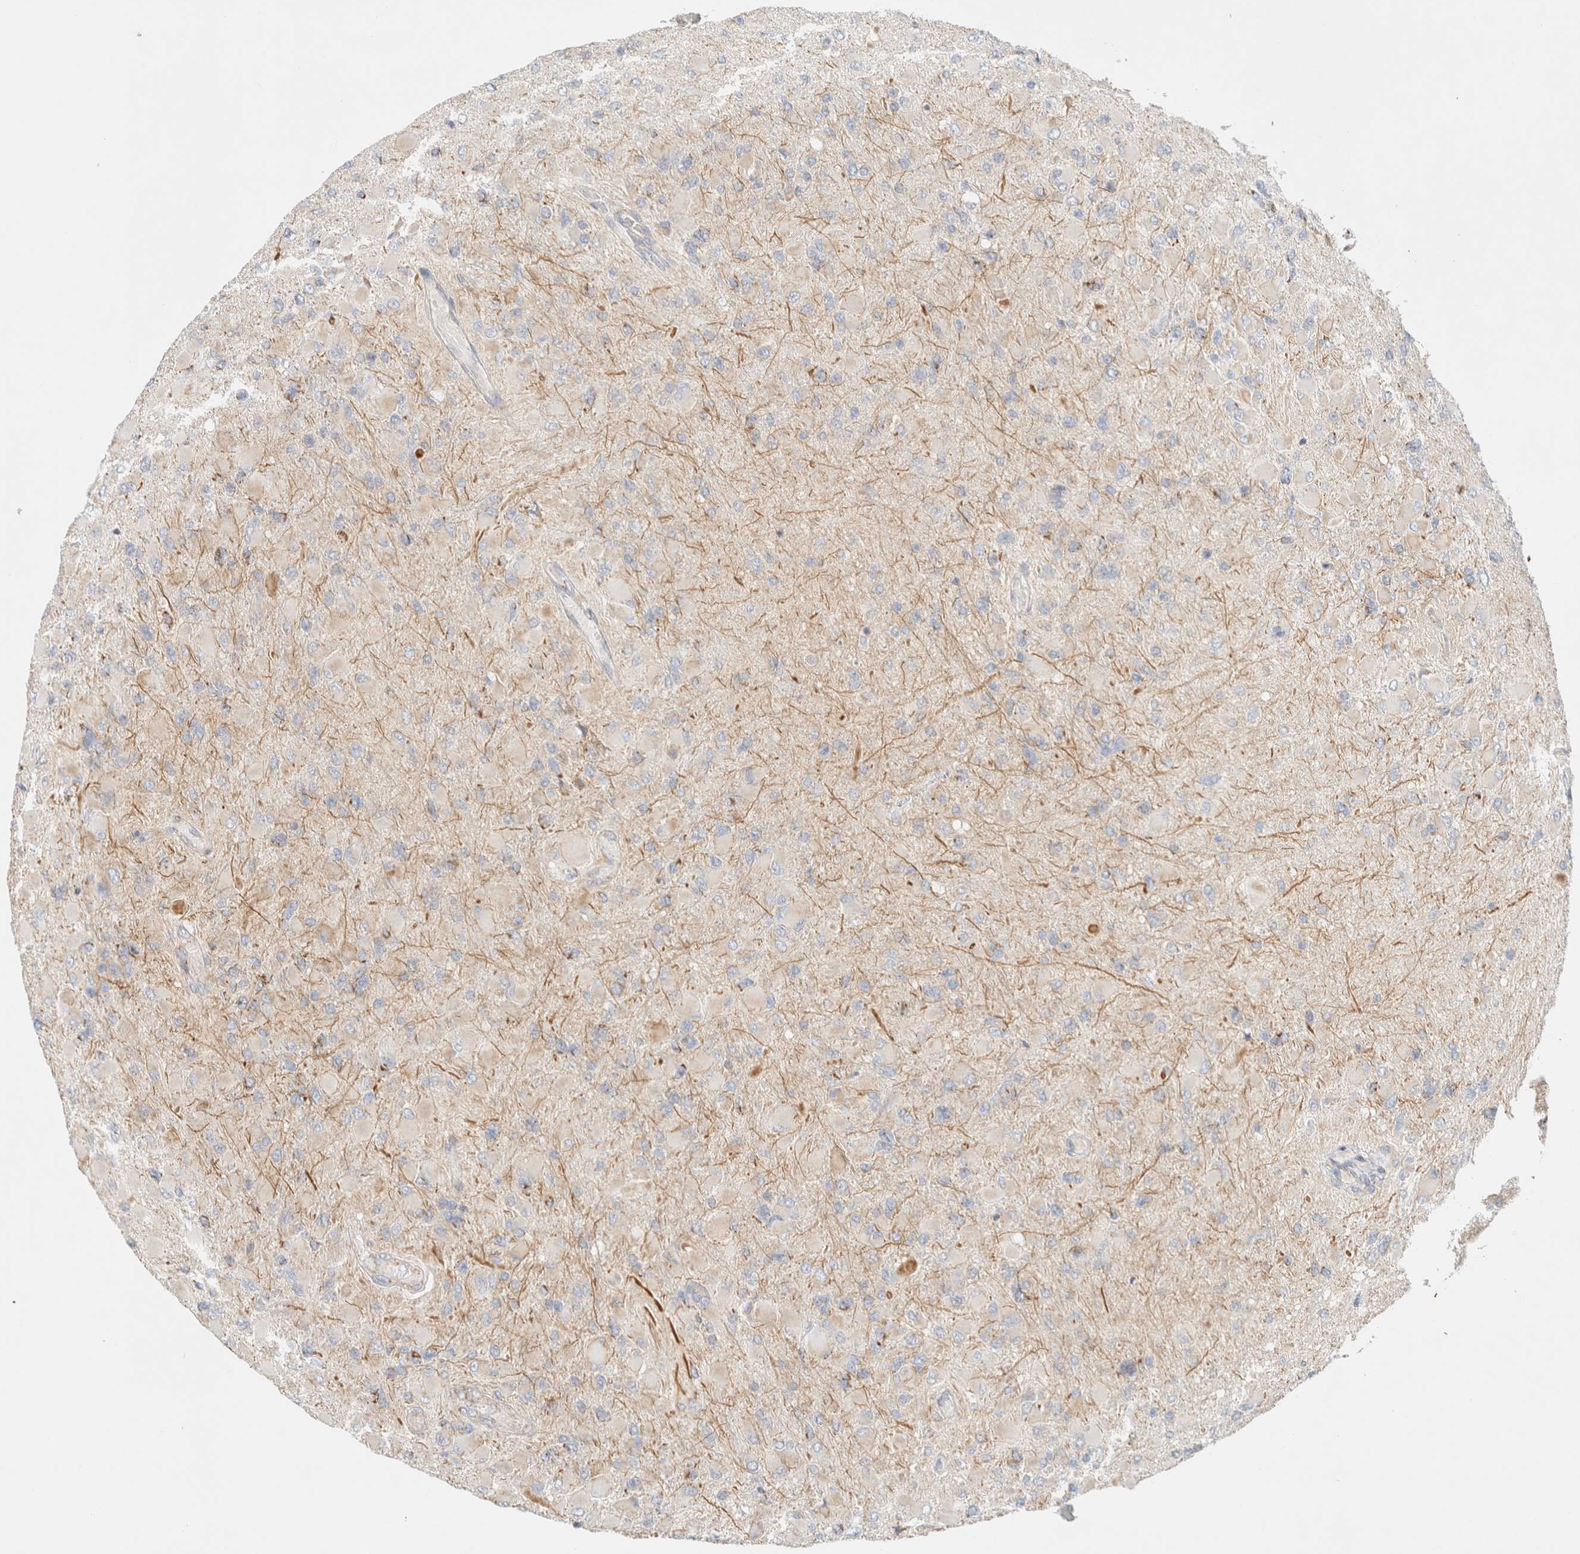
{"staining": {"intensity": "weak", "quantity": "<25%", "location": "cytoplasmic/membranous"}, "tissue": "glioma", "cell_type": "Tumor cells", "image_type": "cancer", "snomed": [{"axis": "morphology", "description": "Glioma, malignant, High grade"}, {"axis": "topography", "description": "Cerebral cortex"}], "caption": "High magnification brightfield microscopy of glioma stained with DAB (3,3'-diaminobenzidine) (brown) and counterstained with hematoxylin (blue): tumor cells show no significant expression.", "gene": "MRM3", "patient": {"sex": "female", "age": 36}}